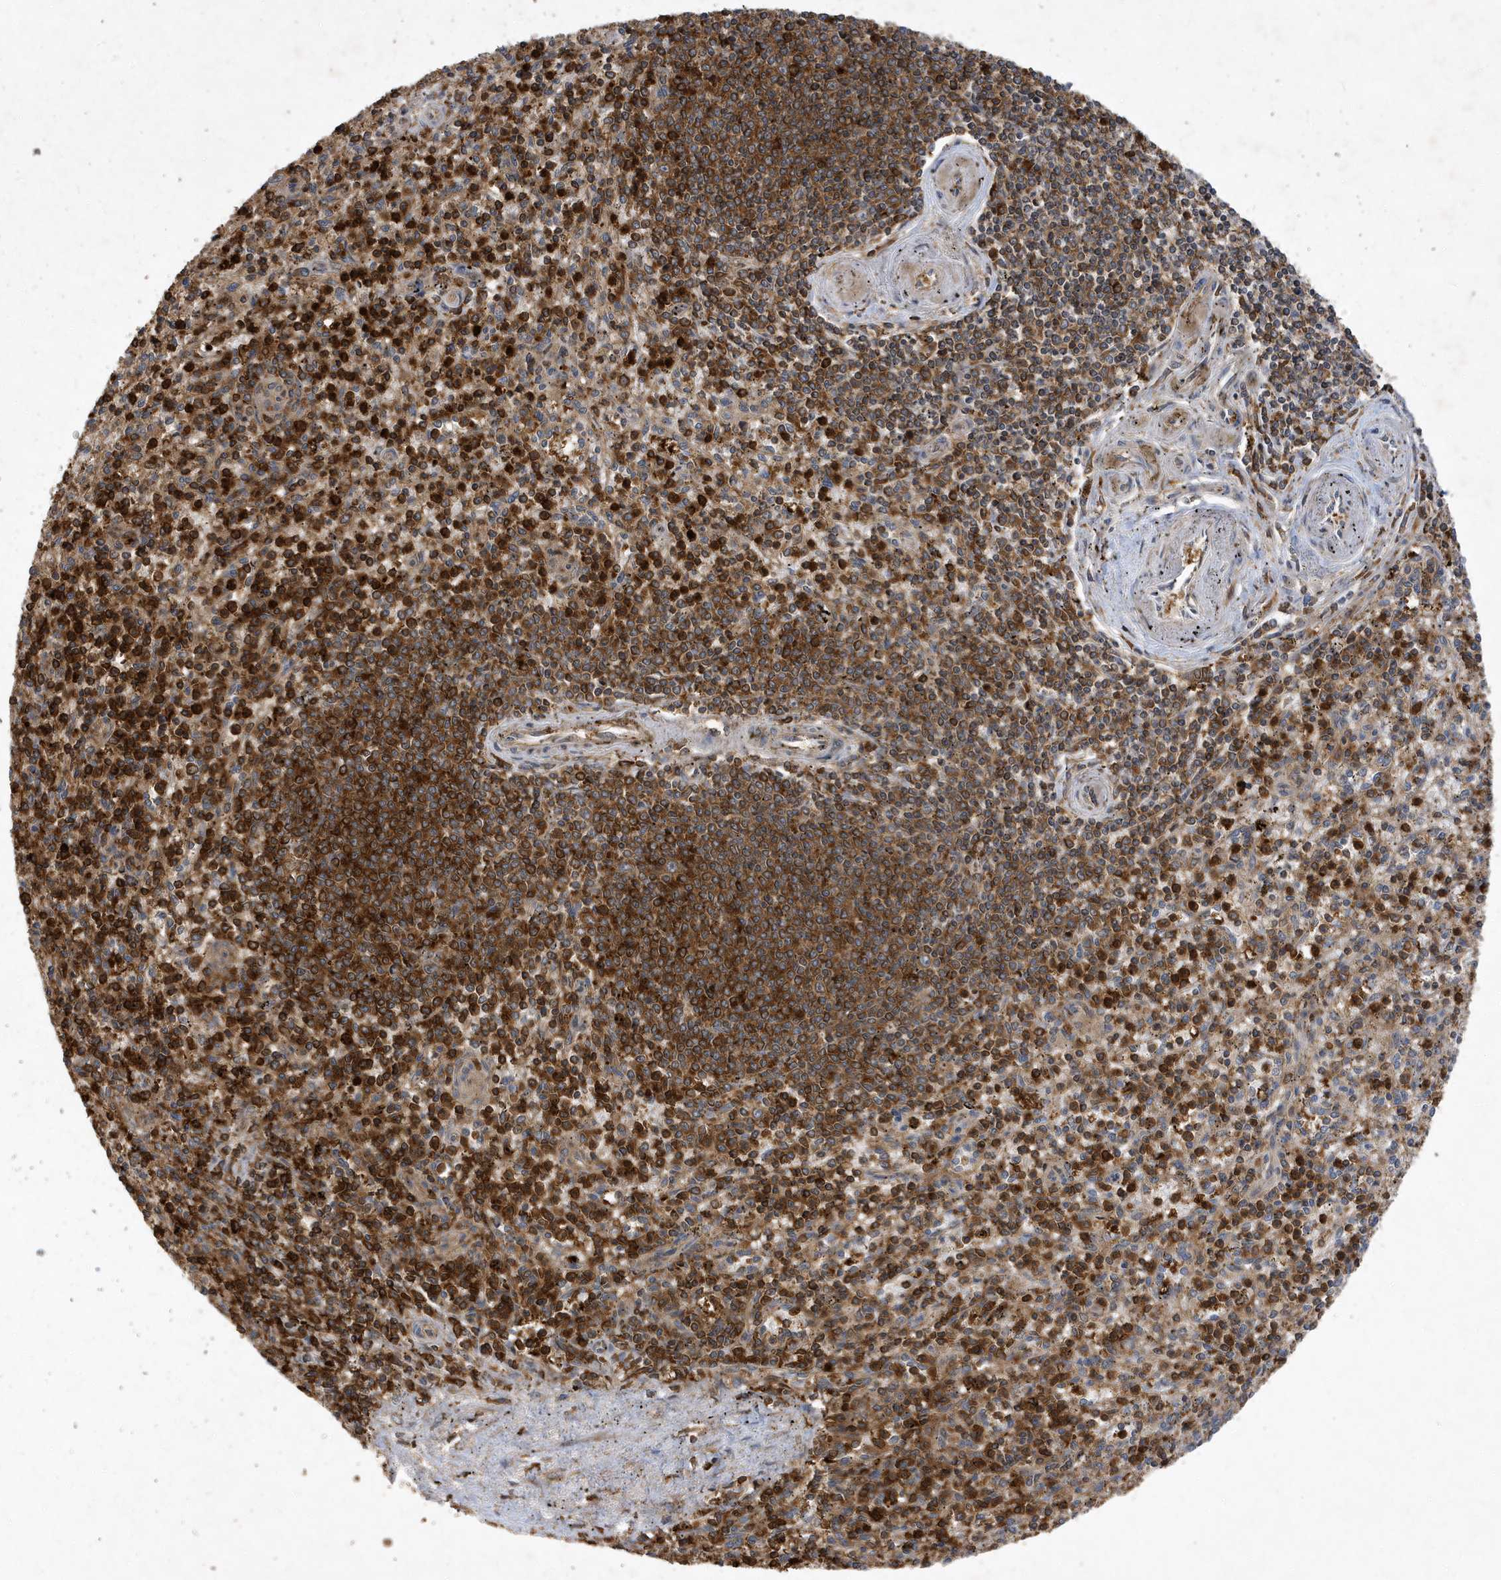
{"staining": {"intensity": "strong", "quantity": "25%-75%", "location": "cytoplasmic/membranous"}, "tissue": "spleen", "cell_type": "Cells in red pulp", "image_type": "normal", "snomed": [{"axis": "morphology", "description": "Normal tissue, NOS"}, {"axis": "topography", "description": "Spleen"}], "caption": "Protein expression by immunohistochemistry exhibits strong cytoplasmic/membranous positivity in approximately 25%-75% of cells in red pulp in benign spleen.", "gene": "LAPTM4A", "patient": {"sex": "male", "age": 72}}